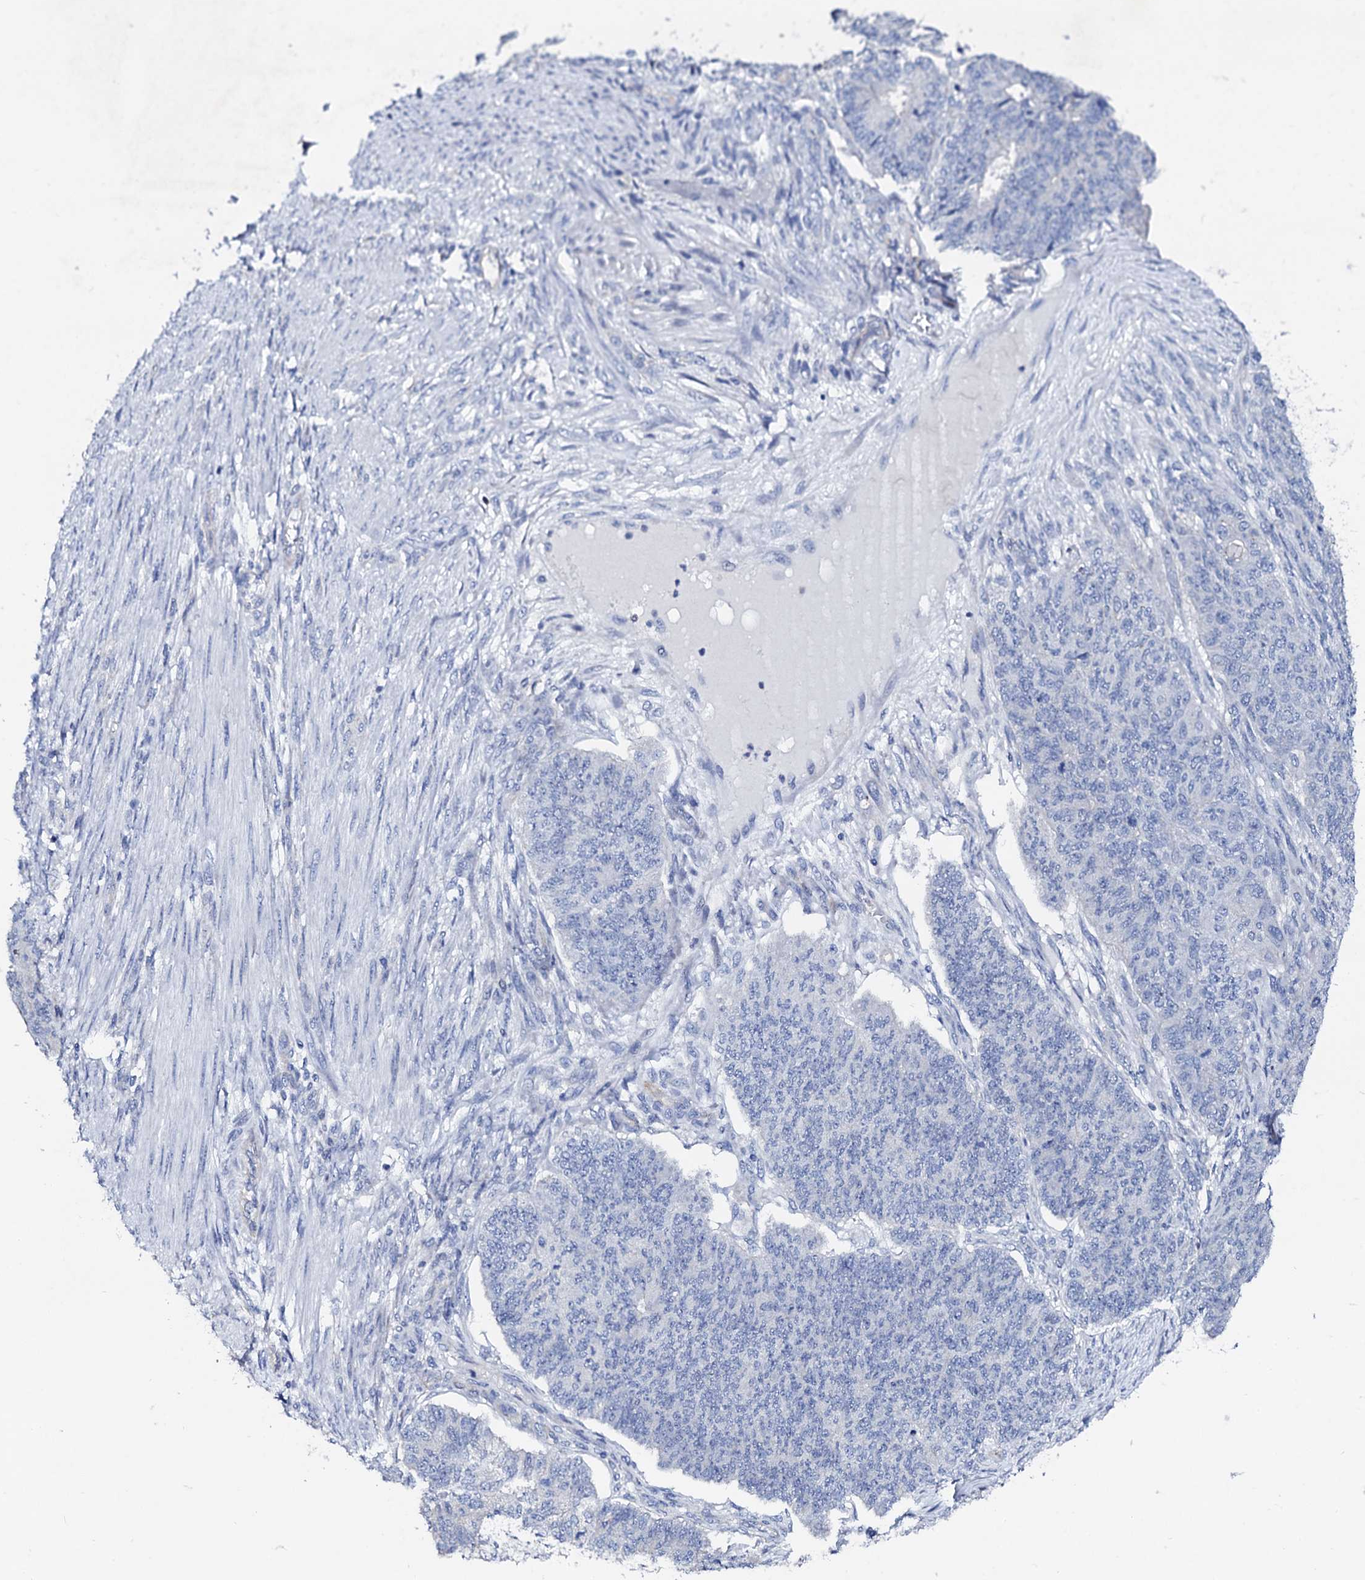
{"staining": {"intensity": "negative", "quantity": "none", "location": "none"}, "tissue": "endometrial cancer", "cell_type": "Tumor cells", "image_type": "cancer", "snomed": [{"axis": "morphology", "description": "Adenocarcinoma, NOS"}, {"axis": "topography", "description": "Endometrium"}], "caption": "Tumor cells are negative for brown protein staining in endometrial cancer.", "gene": "TRDN", "patient": {"sex": "female", "age": 32}}